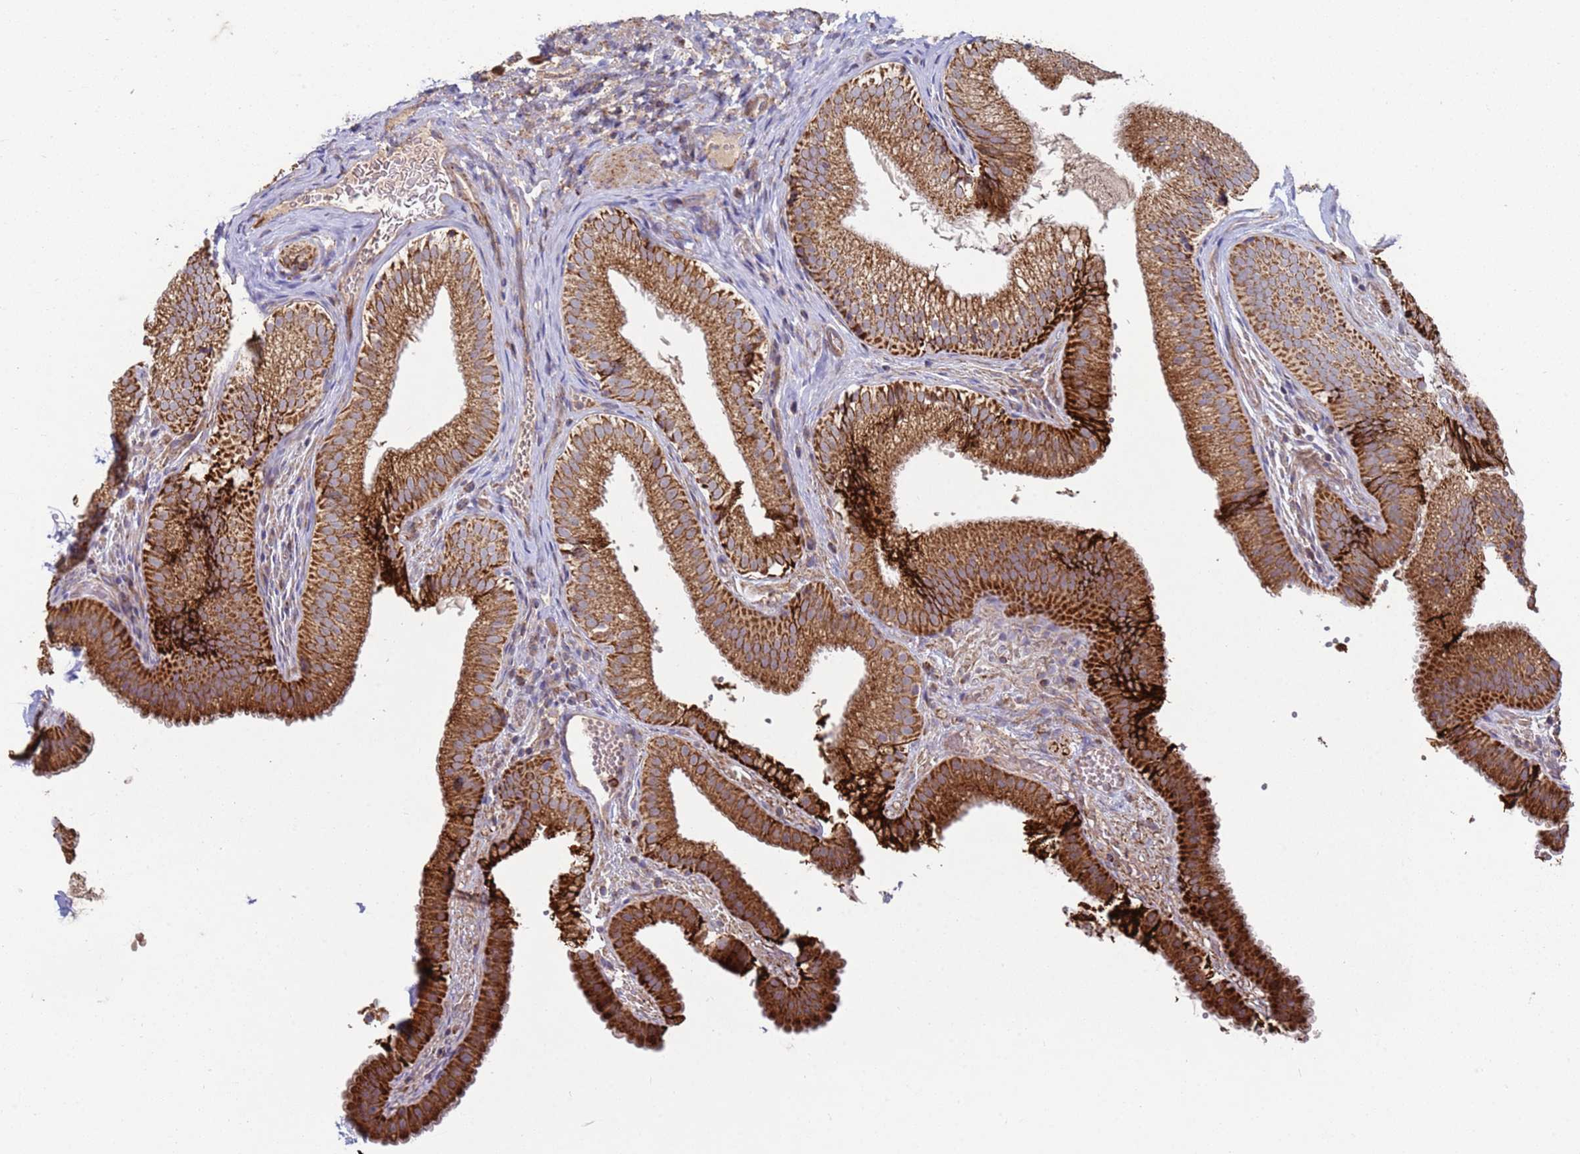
{"staining": {"intensity": "strong", "quantity": ">75%", "location": "cytoplasmic/membranous"}, "tissue": "gallbladder", "cell_type": "Glandular cells", "image_type": "normal", "snomed": [{"axis": "morphology", "description": "Normal tissue, NOS"}, {"axis": "topography", "description": "Gallbladder"}], "caption": "High-power microscopy captured an IHC photomicrograph of normal gallbladder, revealing strong cytoplasmic/membranous expression in about >75% of glandular cells.", "gene": "FBXO33", "patient": {"sex": "female", "age": 30}}